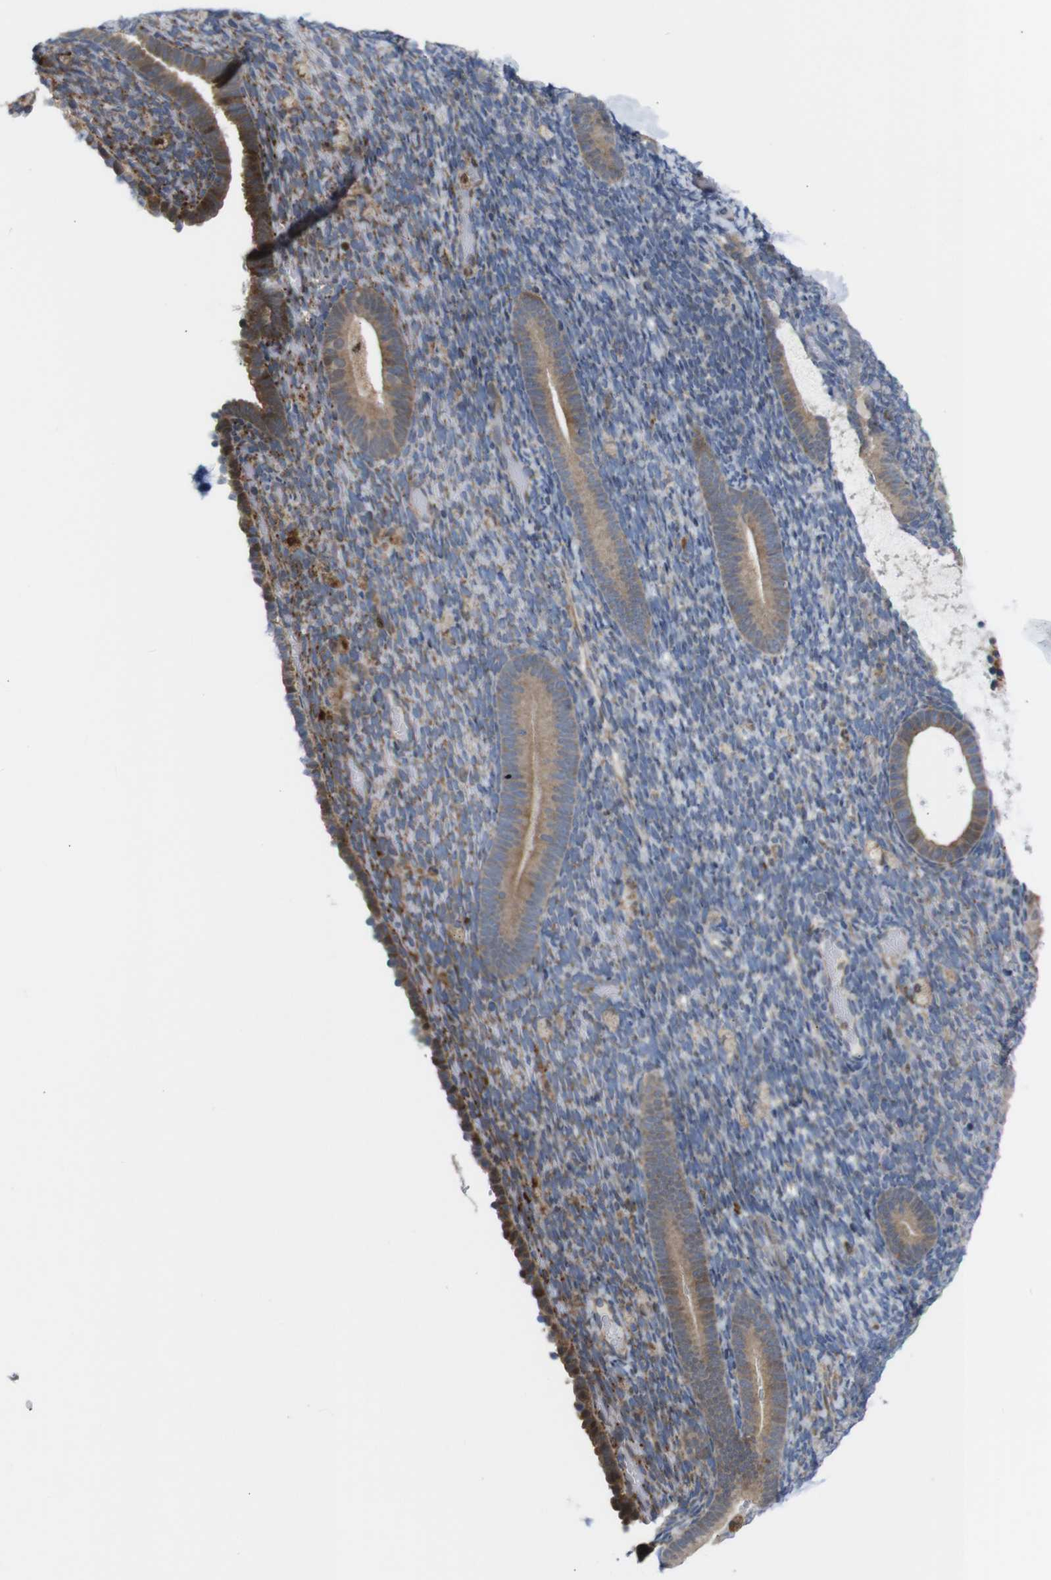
{"staining": {"intensity": "negative", "quantity": "none", "location": "none"}, "tissue": "endometrium", "cell_type": "Cells in endometrial stroma", "image_type": "normal", "snomed": [{"axis": "morphology", "description": "Normal tissue, NOS"}, {"axis": "topography", "description": "Endometrium"}], "caption": "Photomicrograph shows no significant protein positivity in cells in endometrial stroma of benign endometrium.", "gene": "PTPN1", "patient": {"sex": "female", "age": 51}}